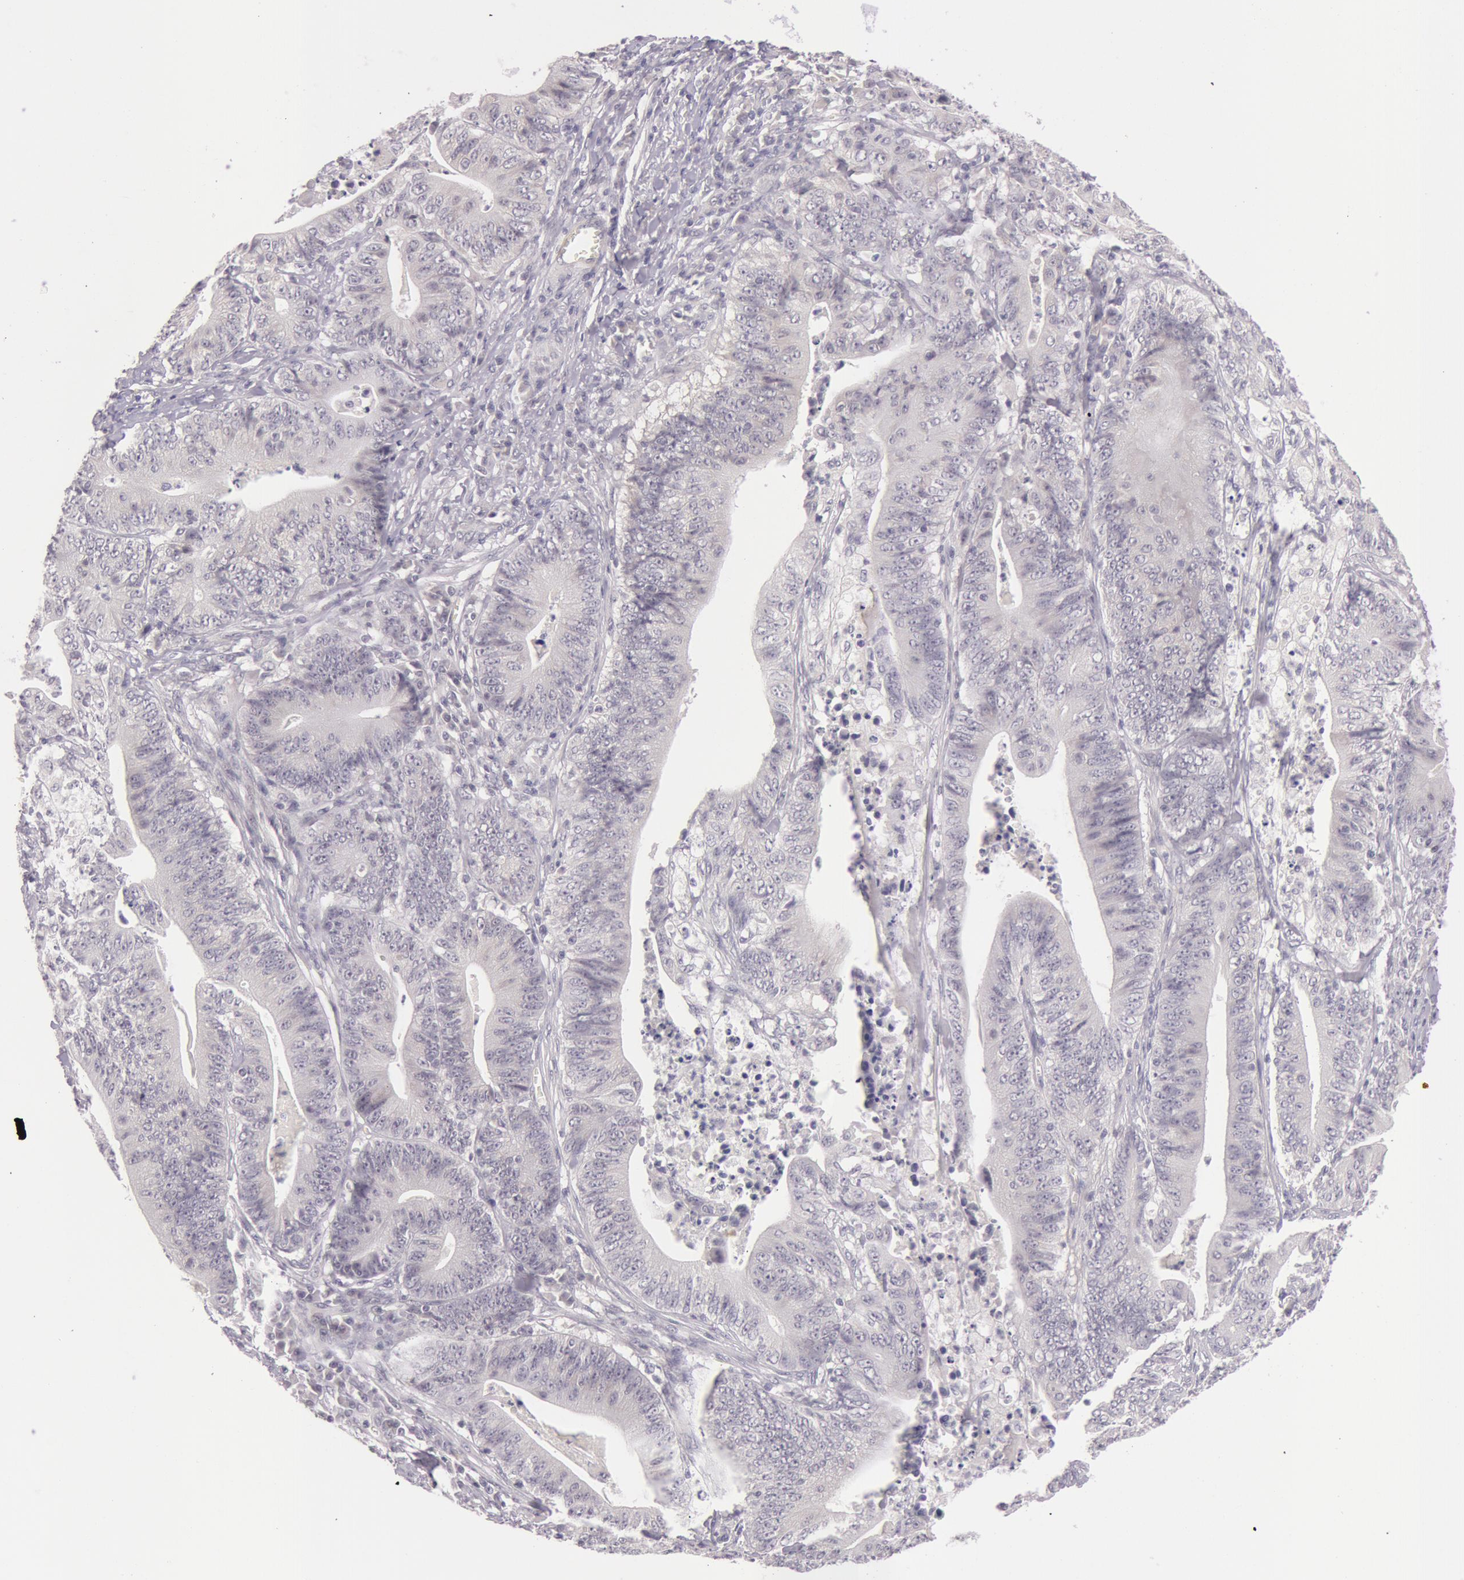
{"staining": {"intensity": "negative", "quantity": "none", "location": "none"}, "tissue": "stomach cancer", "cell_type": "Tumor cells", "image_type": "cancer", "snomed": [{"axis": "morphology", "description": "Adenocarcinoma, NOS"}, {"axis": "topography", "description": "Stomach, lower"}], "caption": "Tumor cells are negative for protein expression in human adenocarcinoma (stomach). The staining is performed using DAB brown chromogen with nuclei counter-stained in using hematoxylin.", "gene": "RBMY1F", "patient": {"sex": "female", "age": 86}}